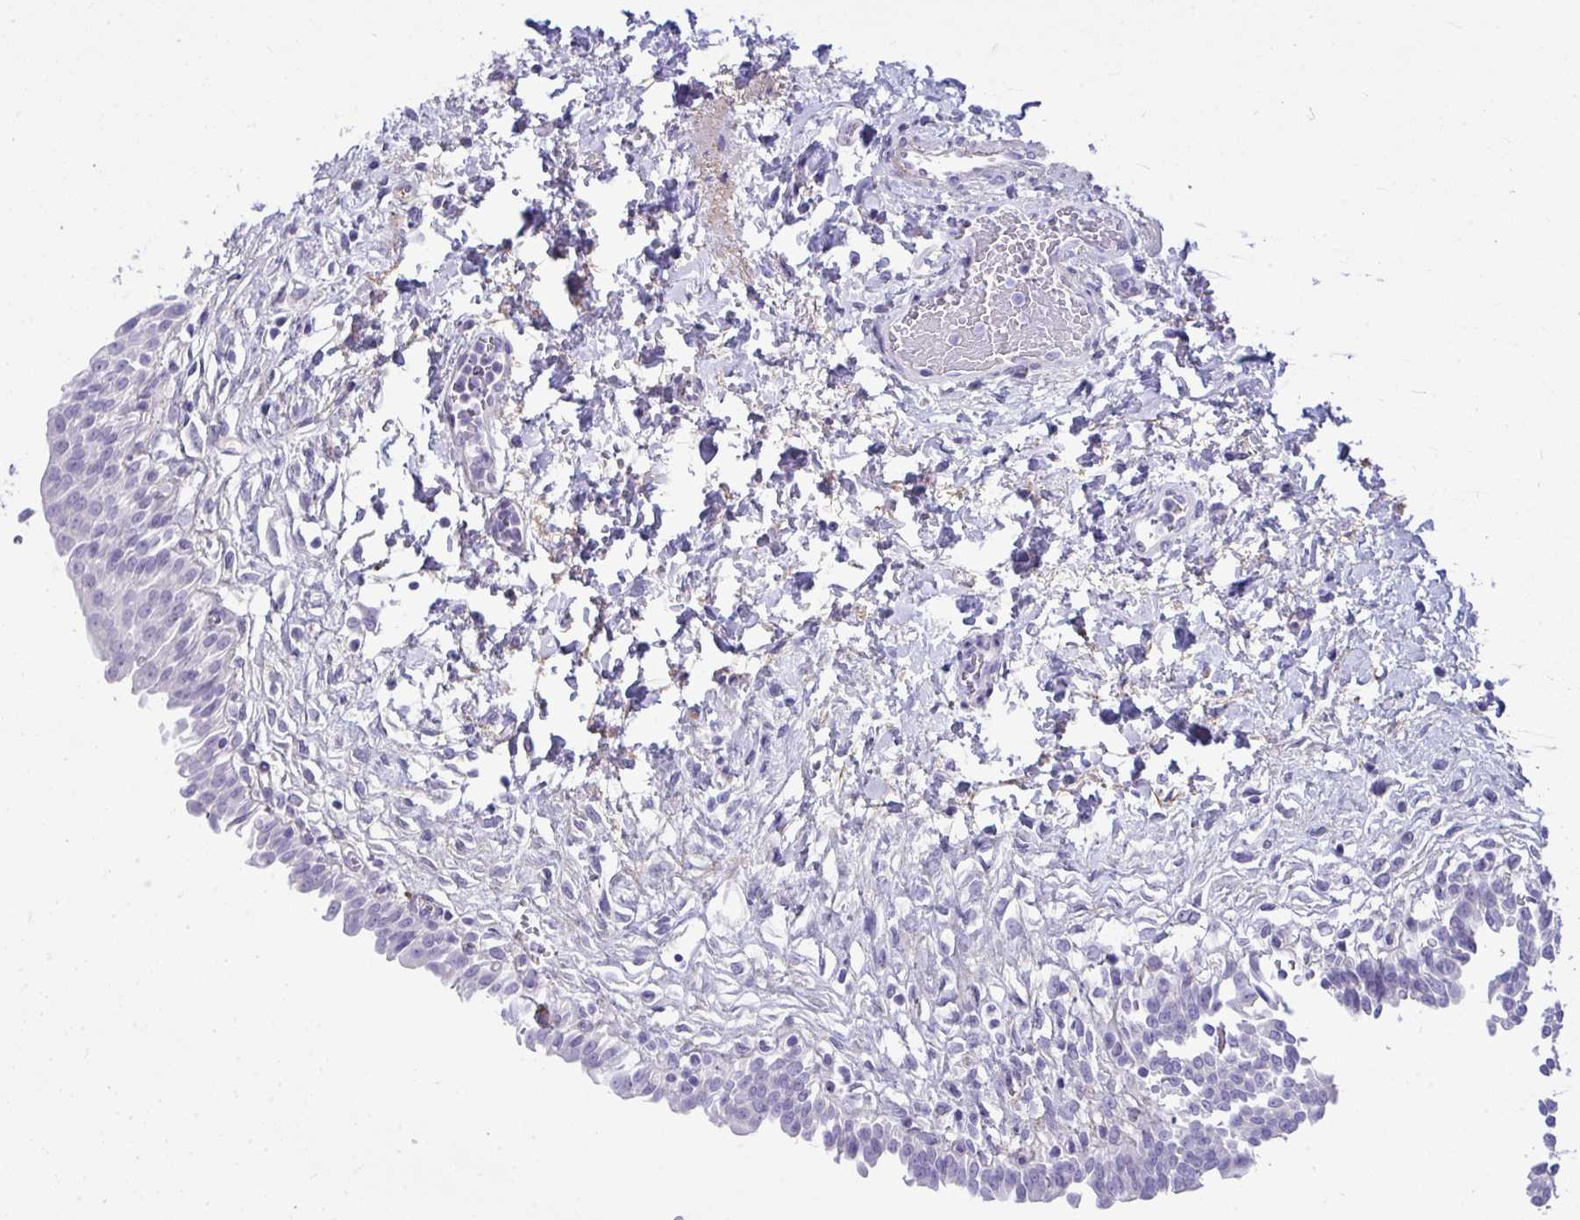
{"staining": {"intensity": "negative", "quantity": "none", "location": "none"}, "tissue": "urinary bladder", "cell_type": "Urothelial cells", "image_type": "normal", "snomed": [{"axis": "morphology", "description": "Normal tissue, NOS"}, {"axis": "topography", "description": "Urinary bladder"}], "caption": "A high-resolution histopathology image shows immunohistochemistry (IHC) staining of unremarkable urinary bladder, which exhibits no significant positivity in urothelial cells.", "gene": "PIGZ", "patient": {"sex": "male", "age": 37}}